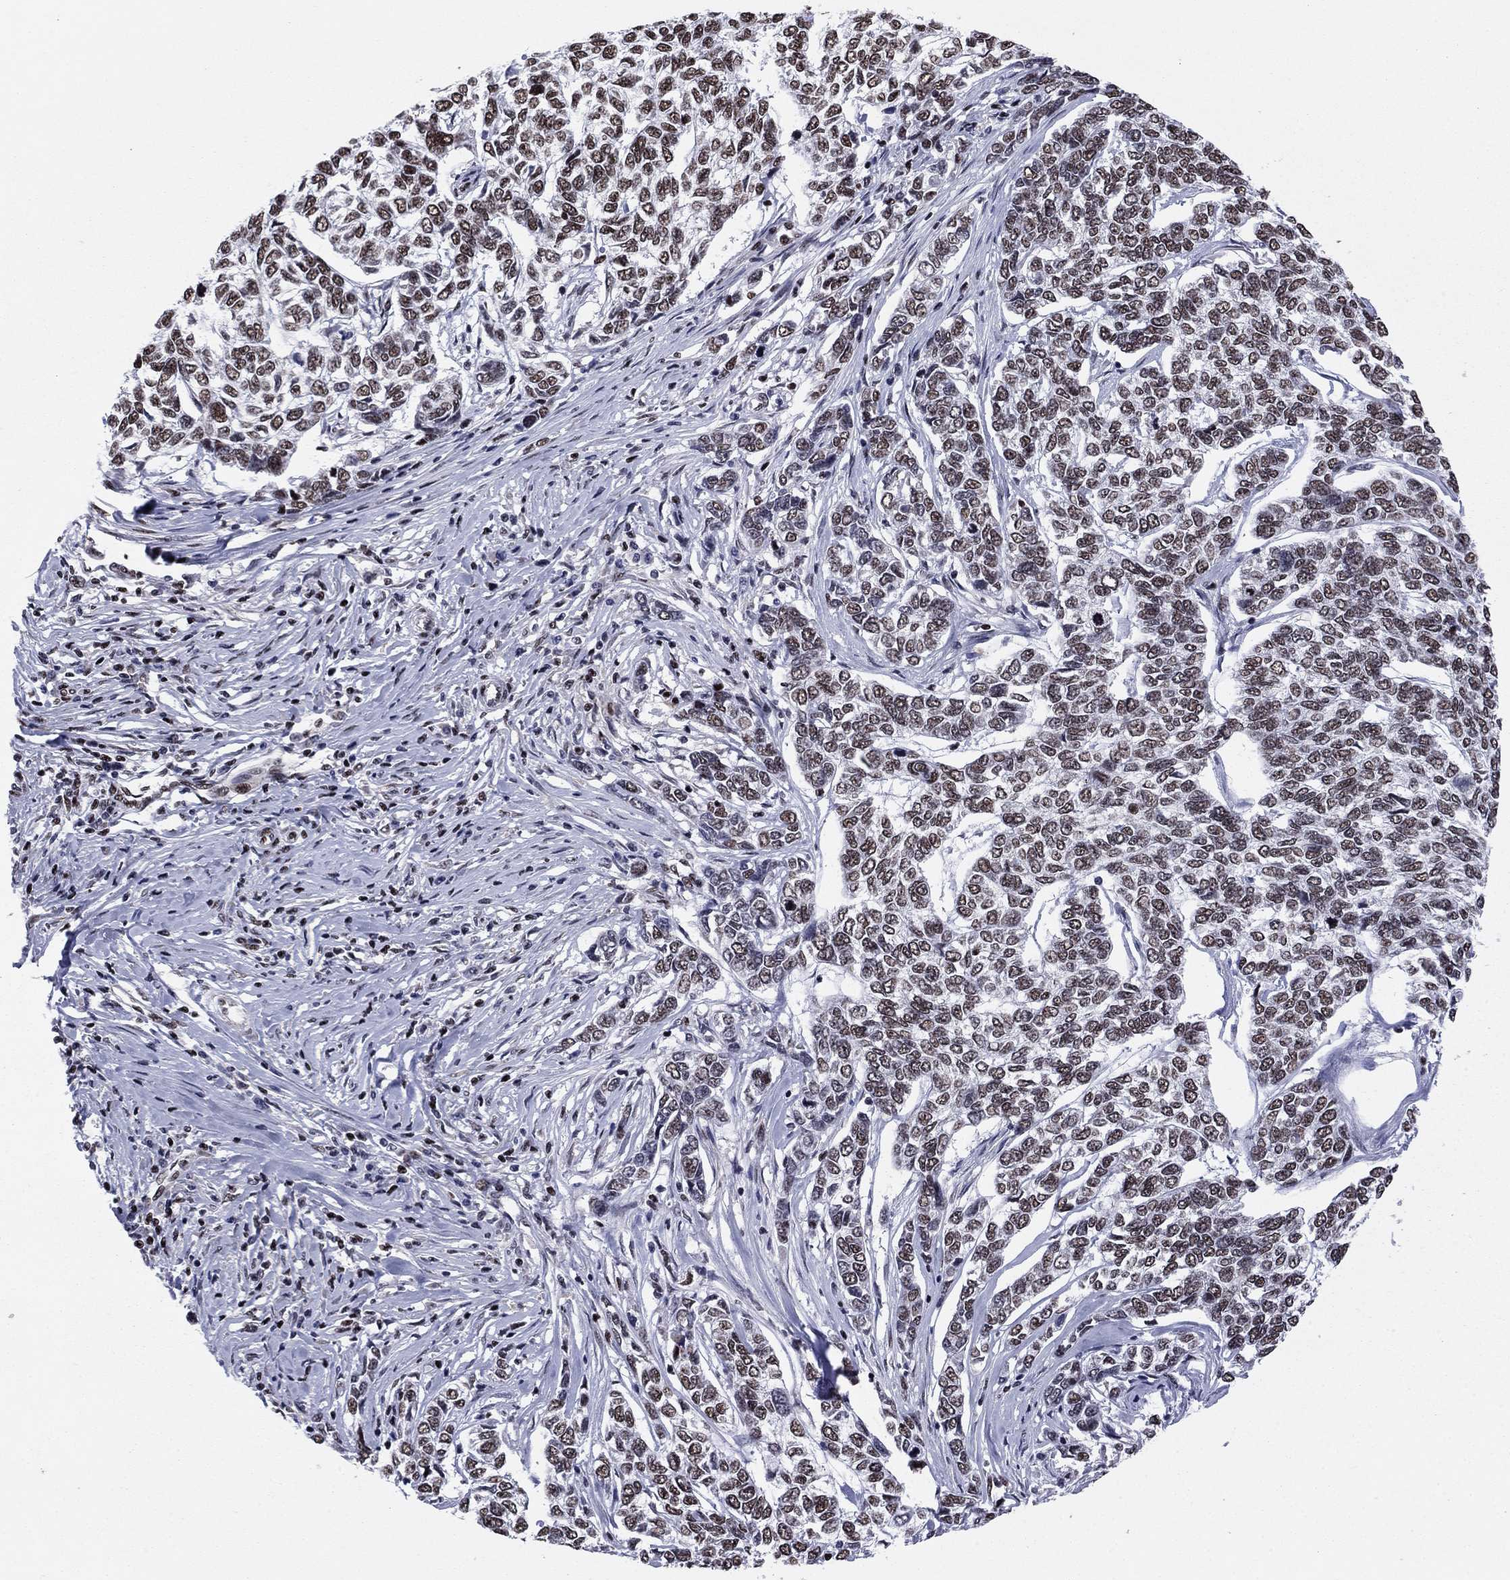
{"staining": {"intensity": "moderate", "quantity": ">75%", "location": "nuclear"}, "tissue": "skin cancer", "cell_type": "Tumor cells", "image_type": "cancer", "snomed": [{"axis": "morphology", "description": "Basal cell carcinoma"}, {"axis": "topography", "description": "Skin"}], "caption": "Immunohistochemistry (IHC) of human skin cancer exhibits medium levels of moderate nuclear expression in approximately >75% of tumor cells.", "gene": "N4BP2", "patient": {"sex": "female", "age": 65}}